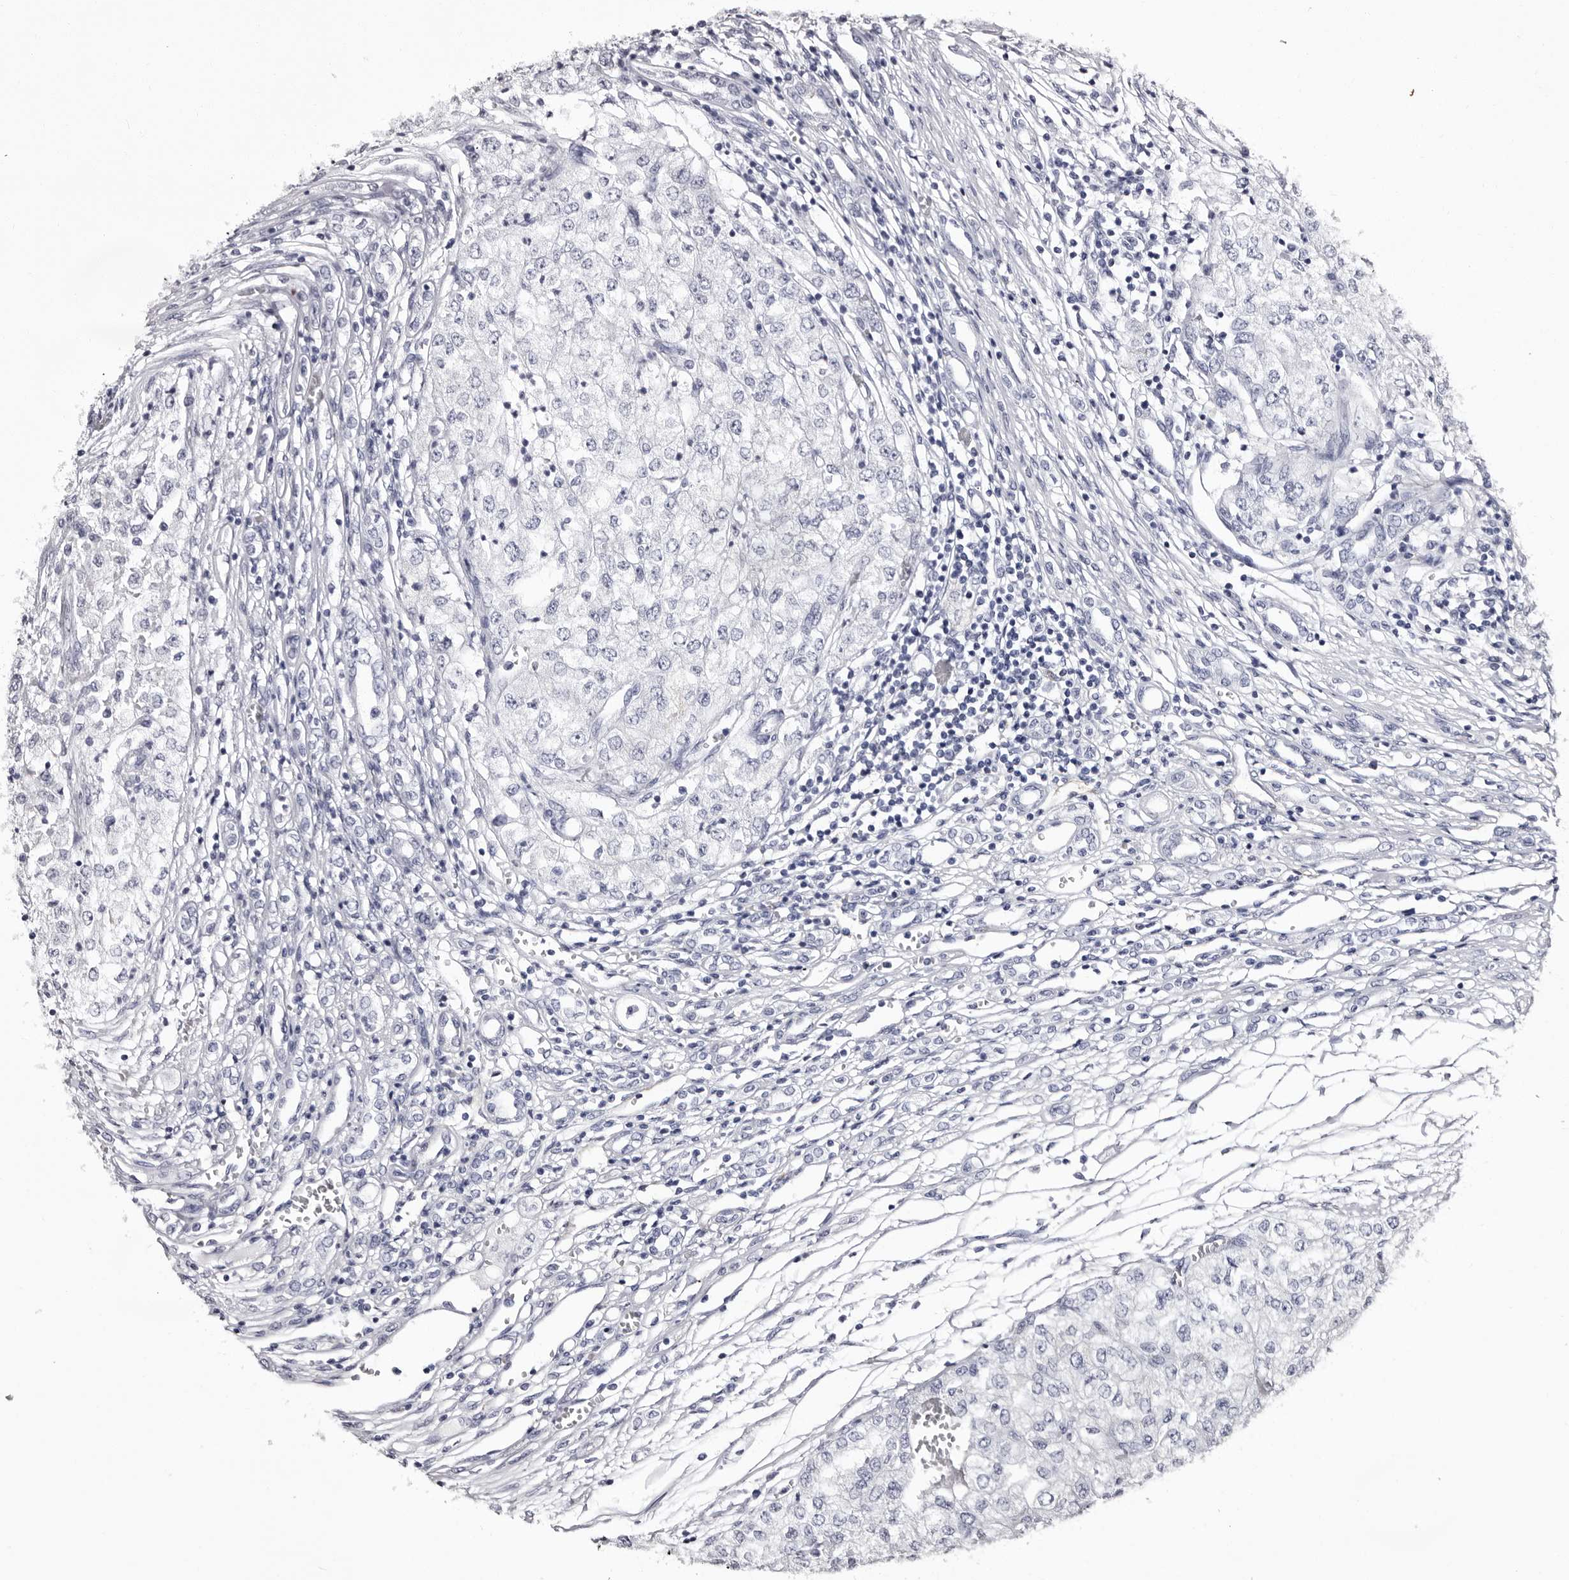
{"staining": {"intensity": "negative", "quantity": "none", "location": "none"}, "tissue": "renal cancer", "cell_type": "Tumor cells", "image_type": "cancer", "snomed": [{"axis": "morphology", "description": "Adenocarcinoma, NOS"}, {"axis": "topography", "description": "Kidney"}], "caption": "Tumor cells show no significant staining in adenocarcinoma (renal).", "gene": "AUNIP", "patient": {"sex": "female", "age": 54}}